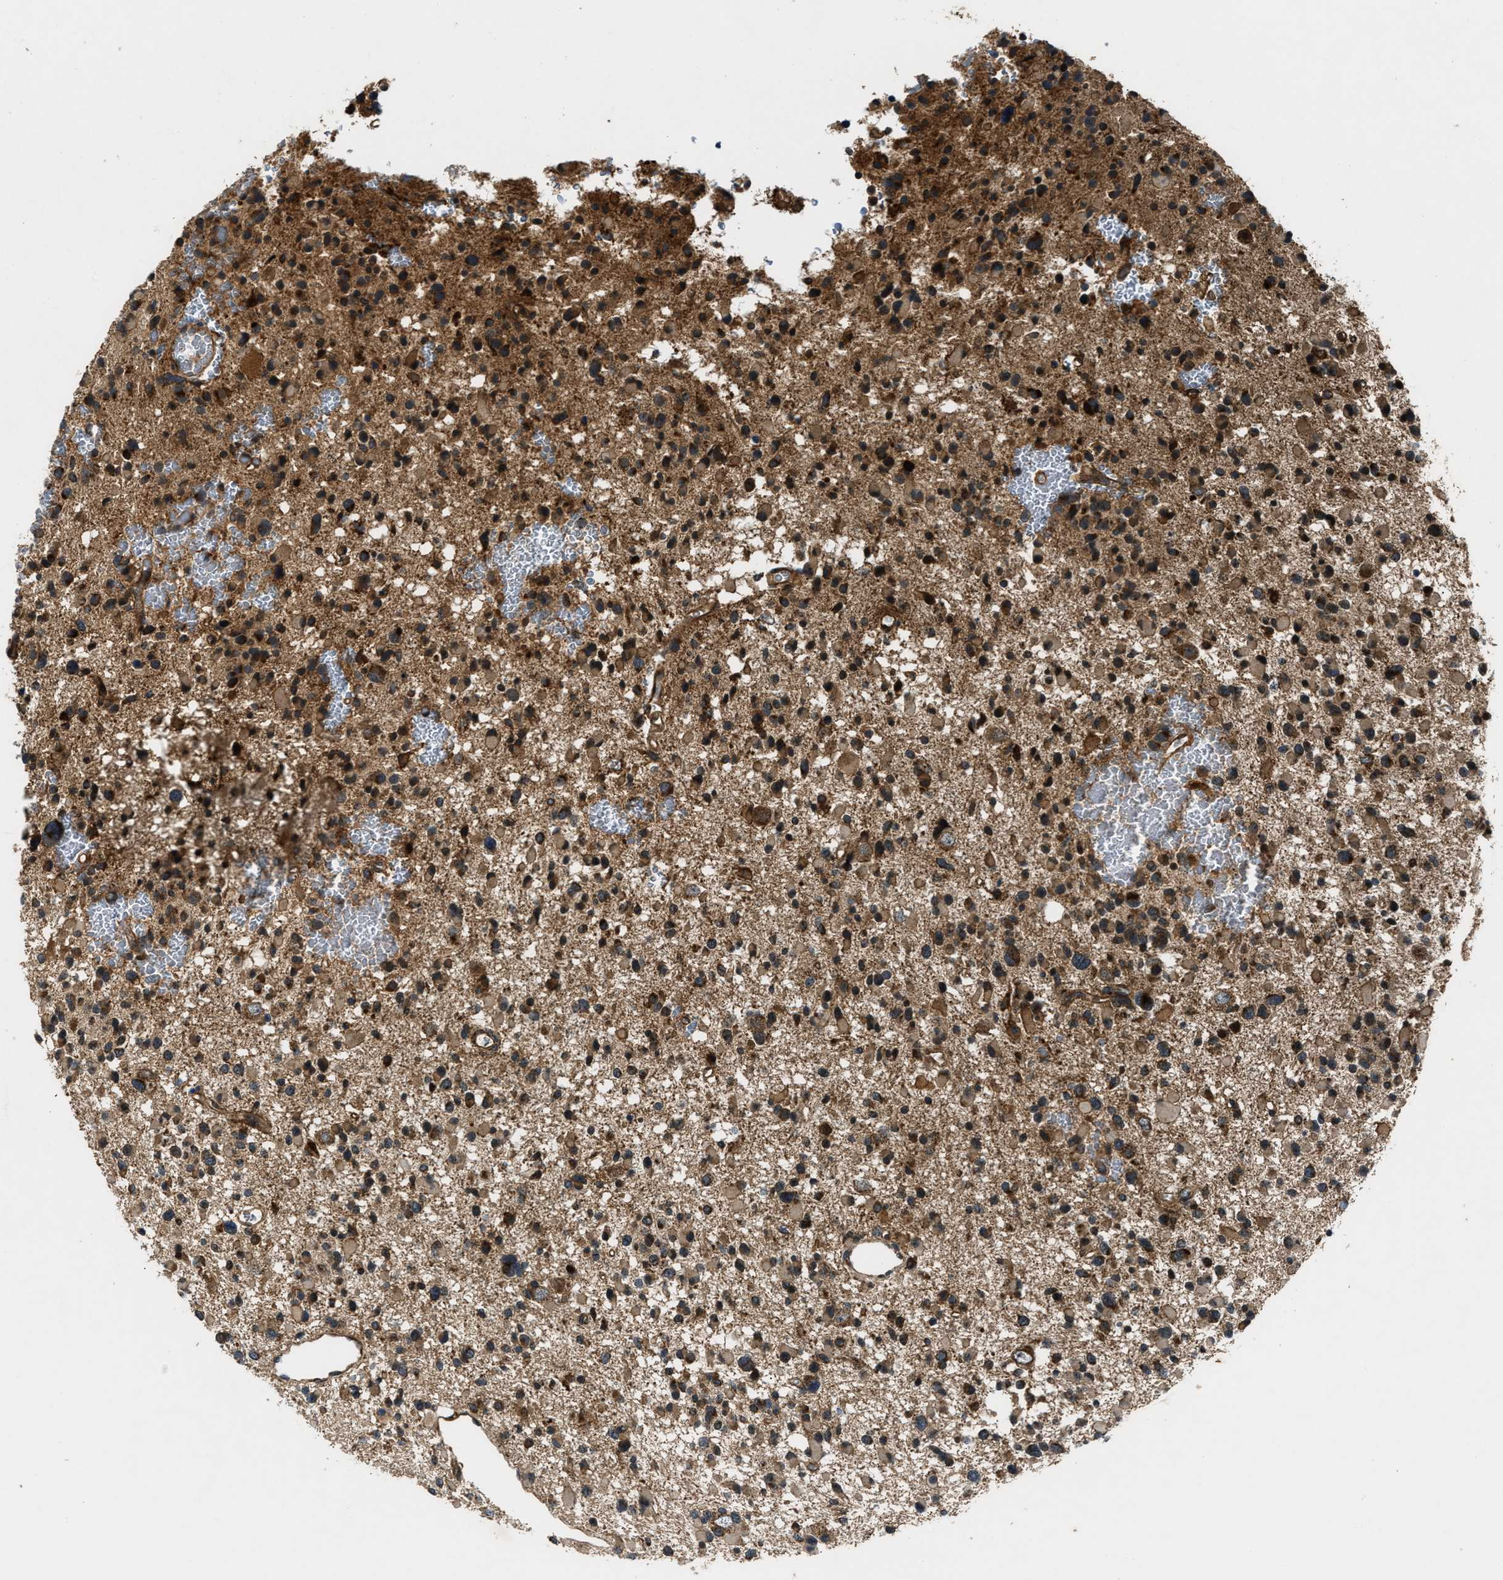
{"staining": {"intensity": "moderate", "quantity": ">75%", "location": "cytoplasmic/membranous"}, "tissue": "glioma", "cell_type": "Tumor cells", "image_type": "cancer", "snomed": [{"axis": "morphology", "description": "Glioma, malignant, Low grade"}, {"axis": "topography", "description": "Brain"}], "caption": "The micrograph exhibits staining of glioma, revealing moderate cytoplasmic/membranous protein expression (brown color) within tumor cells. (brown staining indicates protein expression, while blue staining denotes nuclei).", "gene": "PNPLA8", "patient": {"sex": "female", "age": 22}}